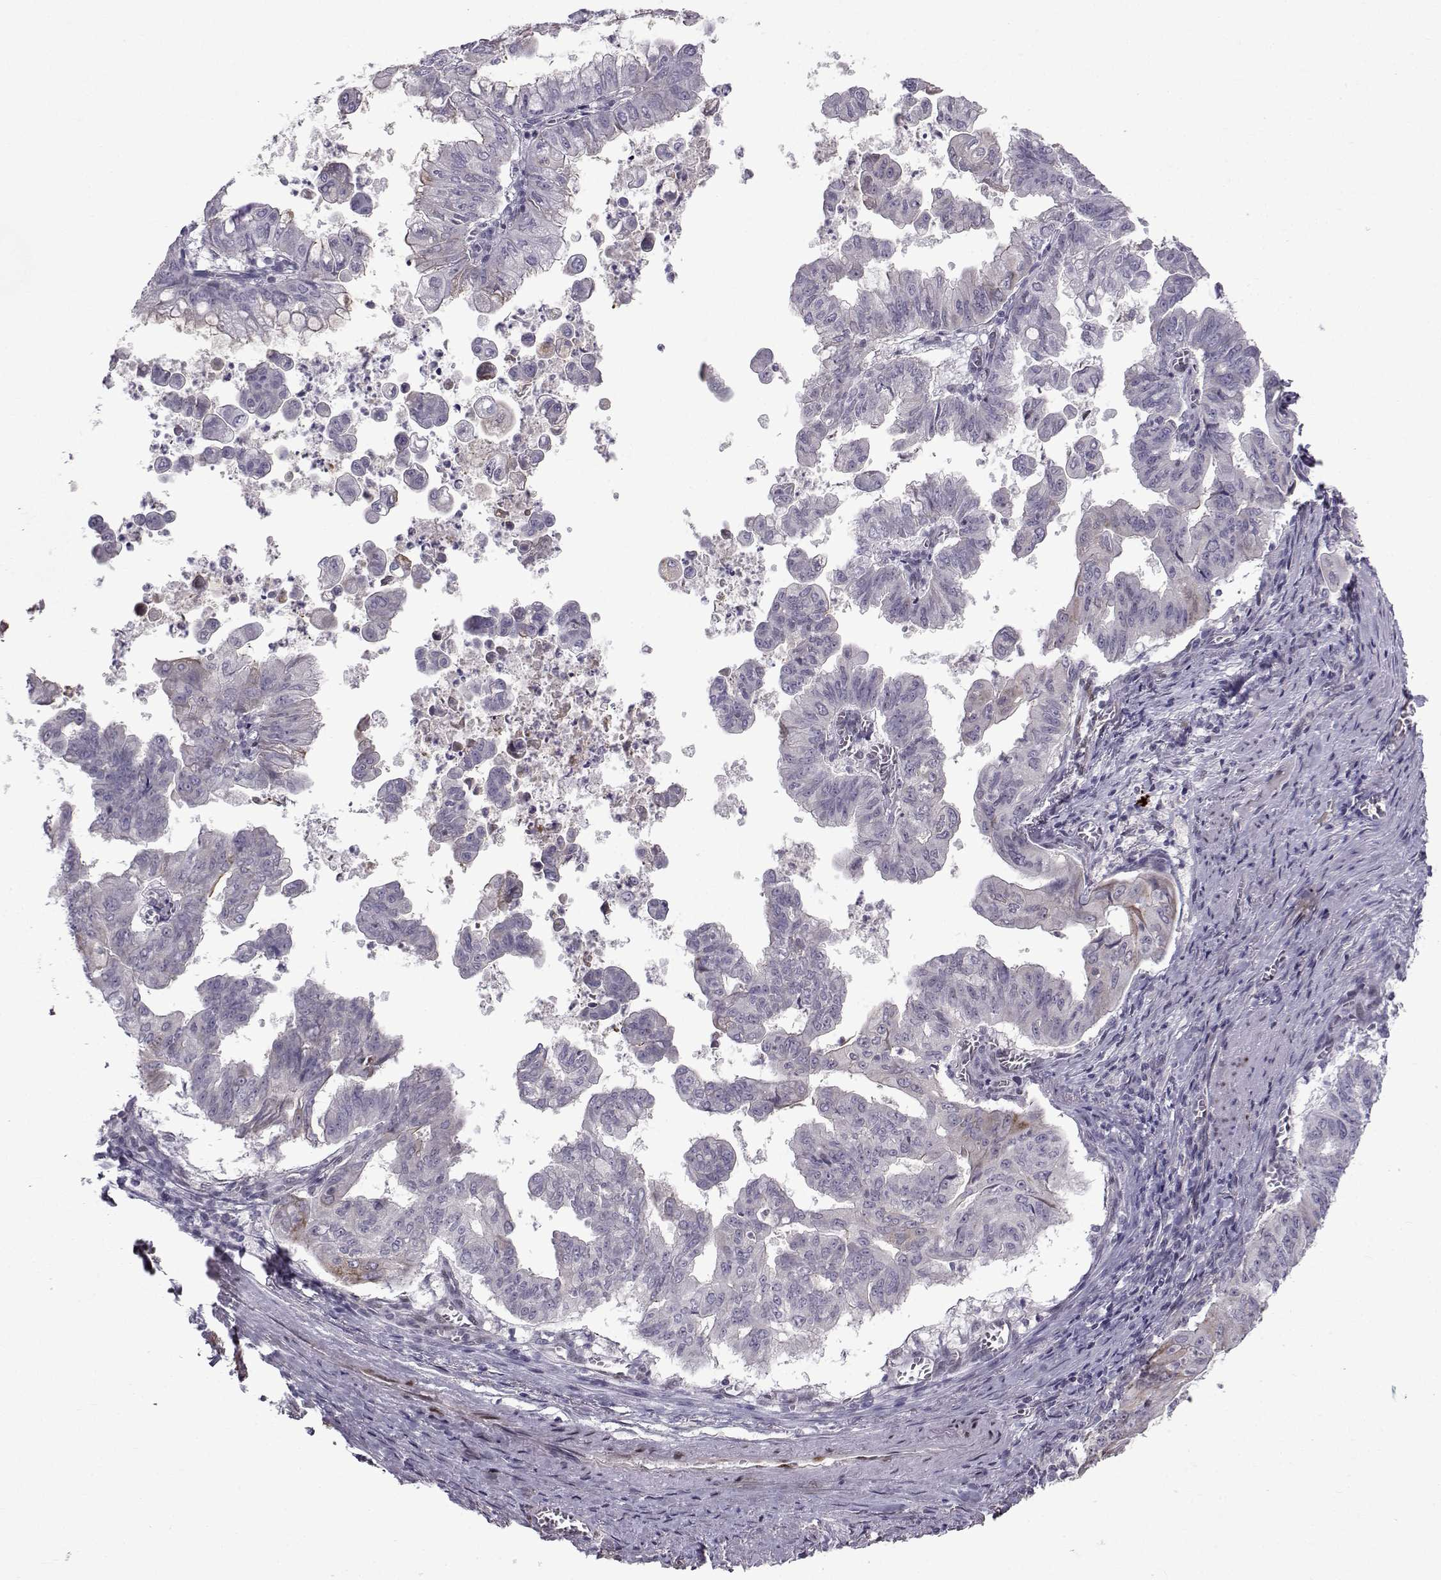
{"staining": {"intensity": "negative", "quantity": "none", "location": "none"}, "tissue": "stomach cancer", "cell_type": "Tumor cells", "image_type": "cancer", "snomed": [{"axis": "morphology", "description": "Adenocarcinoma, NOS"}, {"axis": "topography", "description": "Stomach, upper"}], "caption": "An immunohistochemistry (IHC) photomicrograph of adenocarcinoma (stomach) is shown. There is no staining in tumor cells of adenocarcinoma (stomach). The staining is performed using DAB (3,3'-diaminobenzidine) brown chromogen with nuclei counter-stained in using hematoxylin.", "gene": "RBM24", "patient": {"sex": "male", "age": 80}}